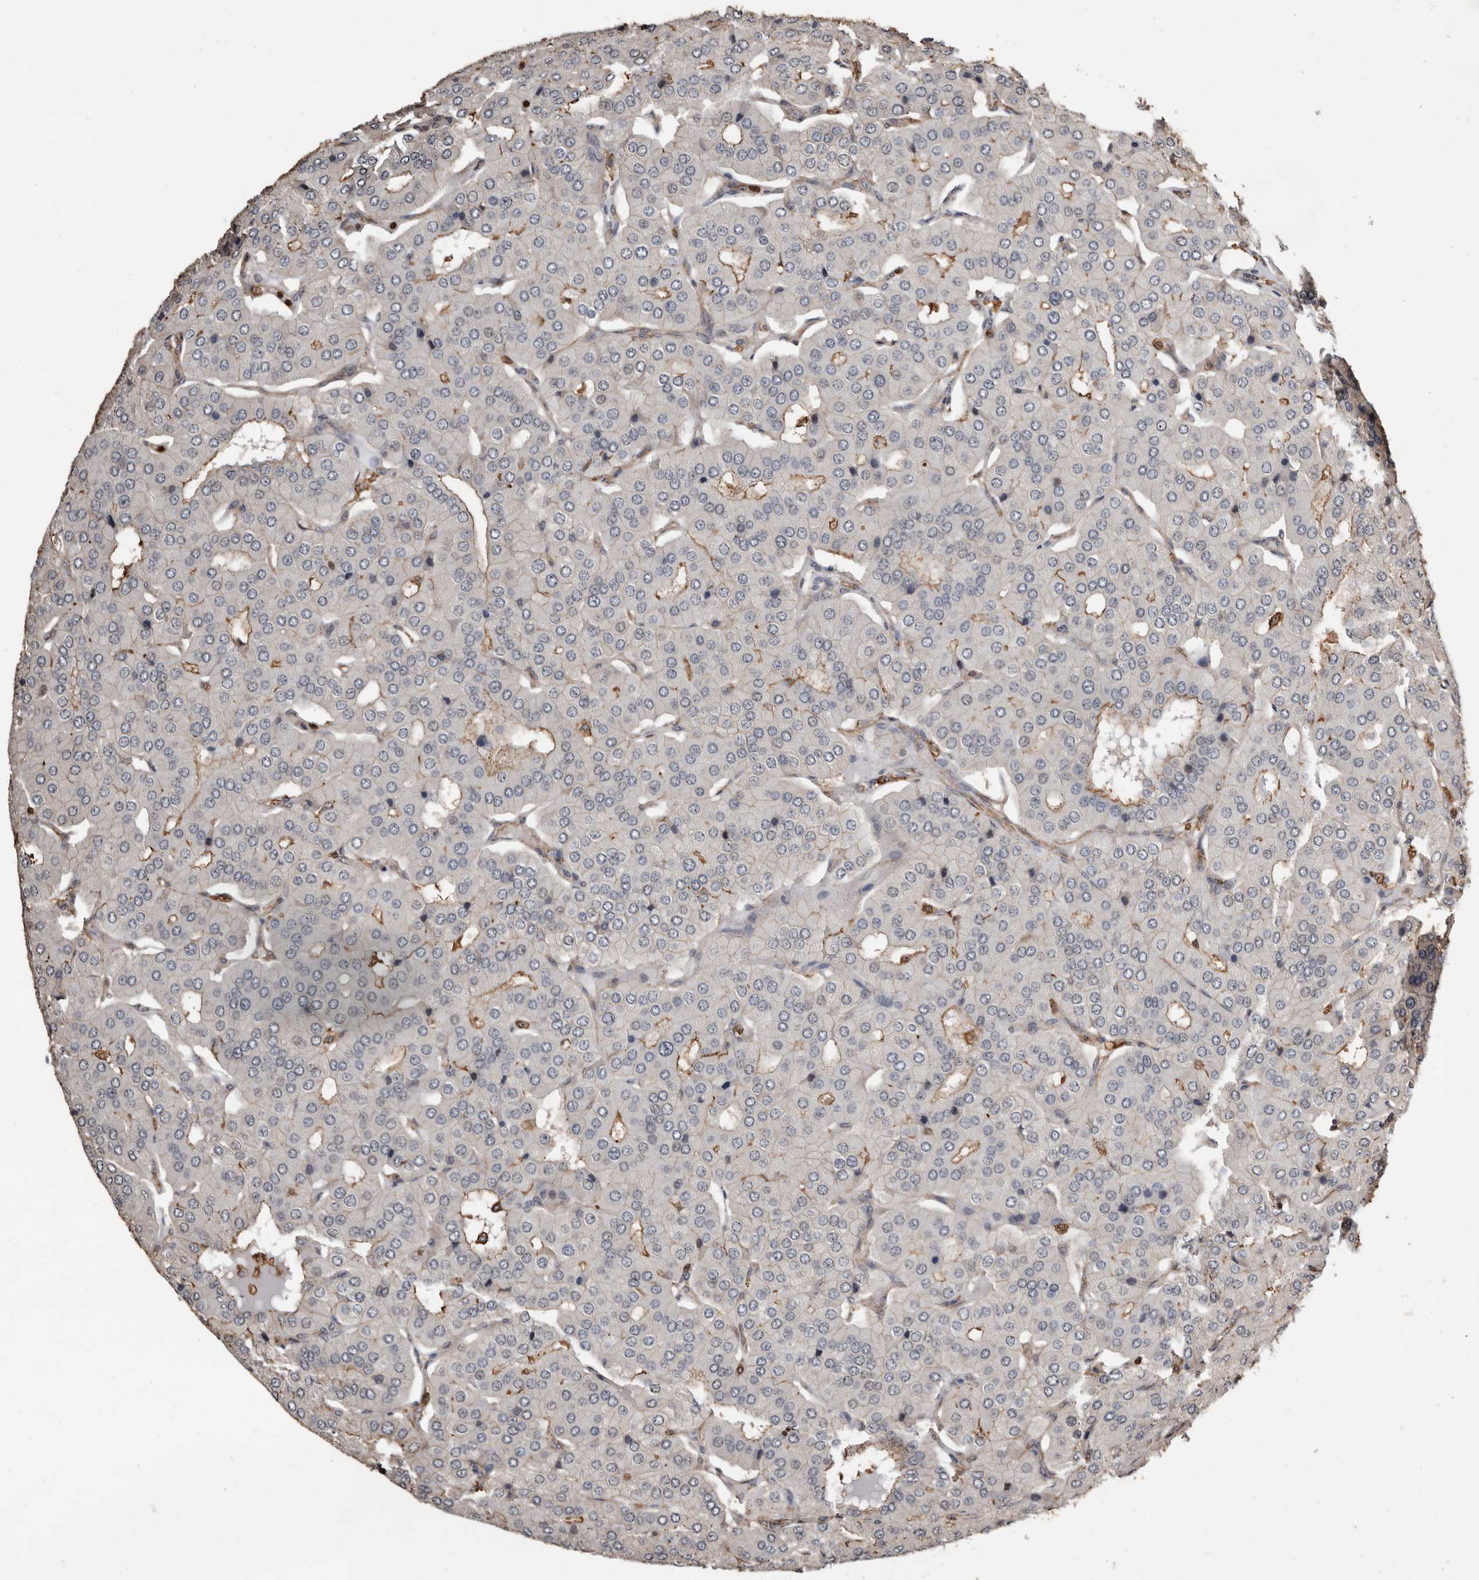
{"staining": {"intensity": "moderate", "quantity": "<25%", "location": "cytoplasmic/membranous"}, "tissue": "parathyroid gland", "cell_type": "Glandular cells", "image_type": "normal", "snomed": [{"axis": "morphology", "description": "Normal tissue, NOS"}, {"axis": "morphology", "description": "Adenoma, NOS"}, {"axis": "topography", "description": "Parathyroid gland"}], "caption": "Parathyroid gland stained for a protein reveals moderate cytoplasmic/membranous positivity in glandular cells.", "gene": "GSK3A", "patient": {"sex": "female", "age": 86}}